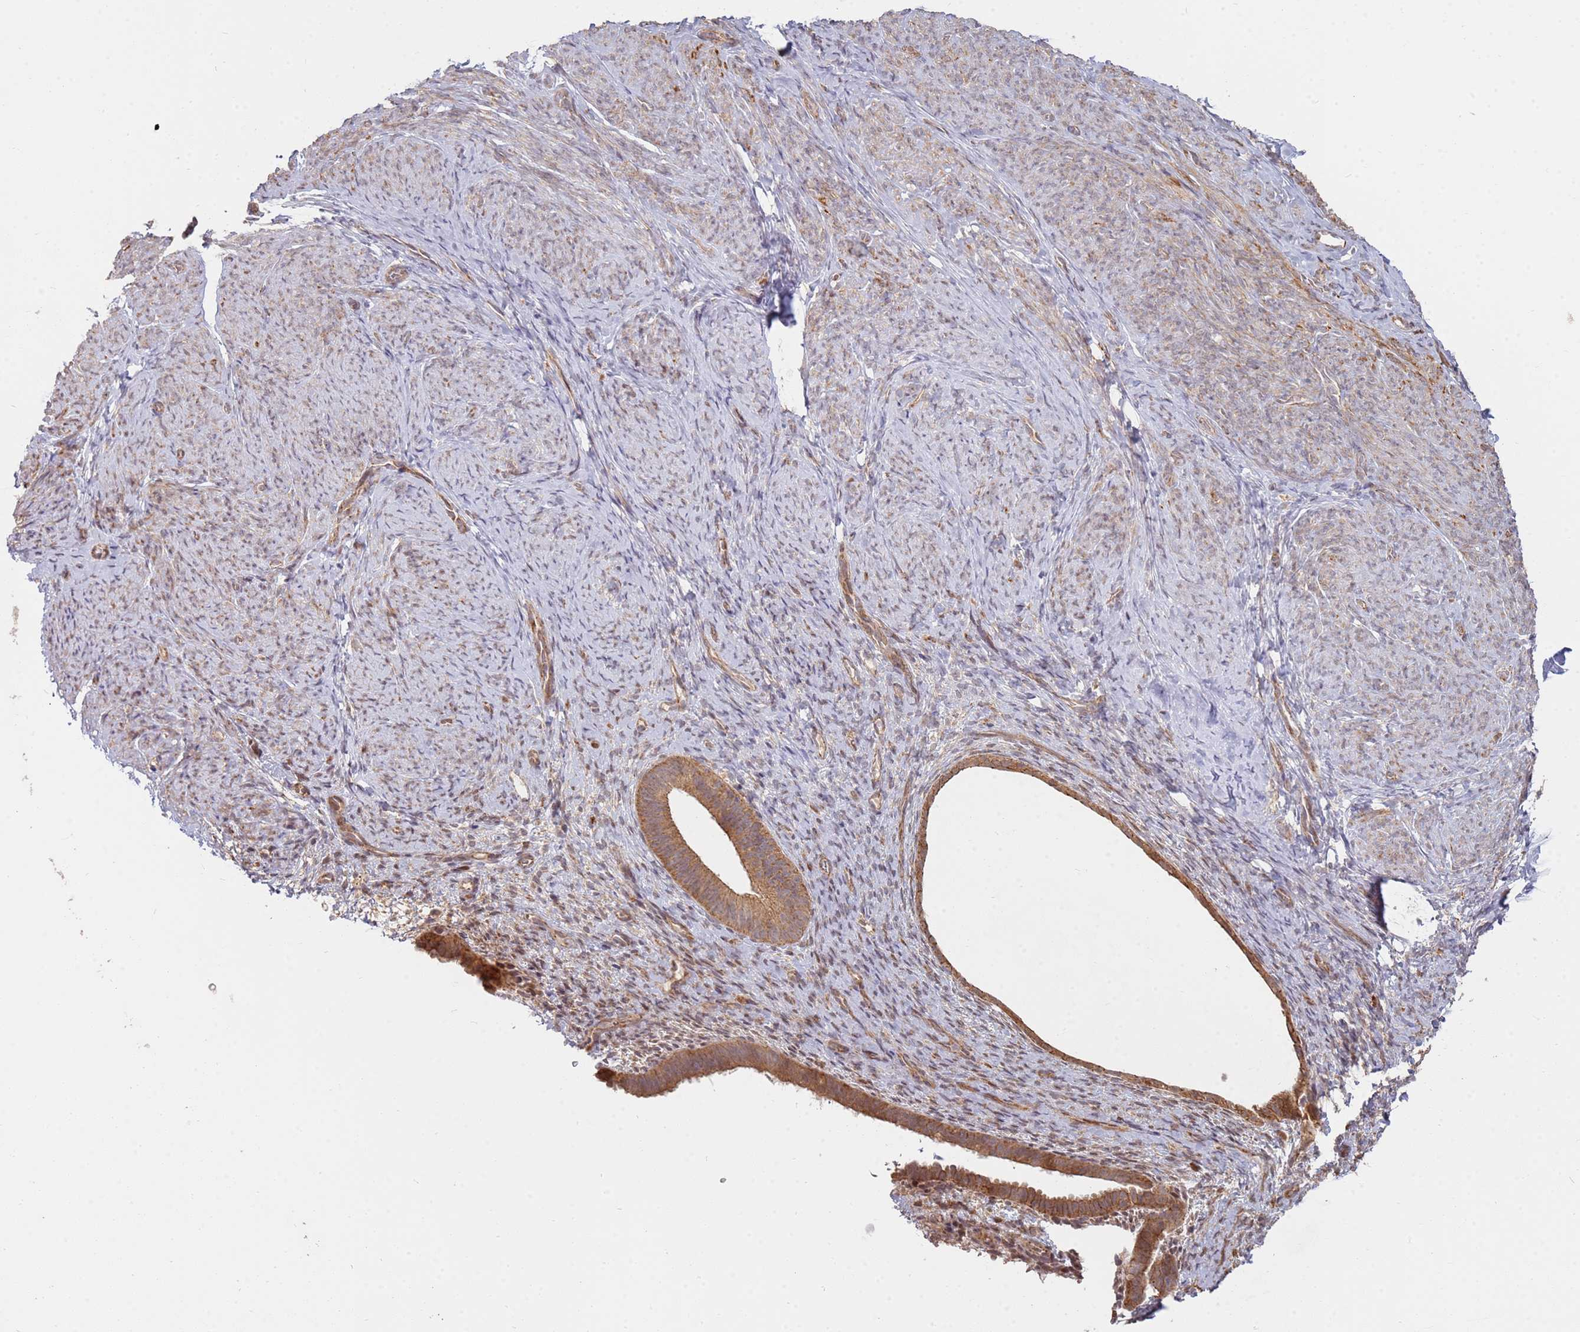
{"staining": {"intensity": "weak", "quantity": "25%-75%", "location": "nuclear"}, "tissue": "endometrium", "cell_type": "Cells in endometrial stroma", "image_type": "normal", "snomed": [{"axis": "morphology", "description": "Normal tissue, NOS"}, {"axis": "topography", "description": "Endometrium"}], "caption": "Normal endometrium exhibits weak nuclear expression in about 25%-75% of cells in endometrial stroma, visualized by immunohistochemistry.", "gene": "MPEG1", "patient": {"sex": "female", "age": 65}}